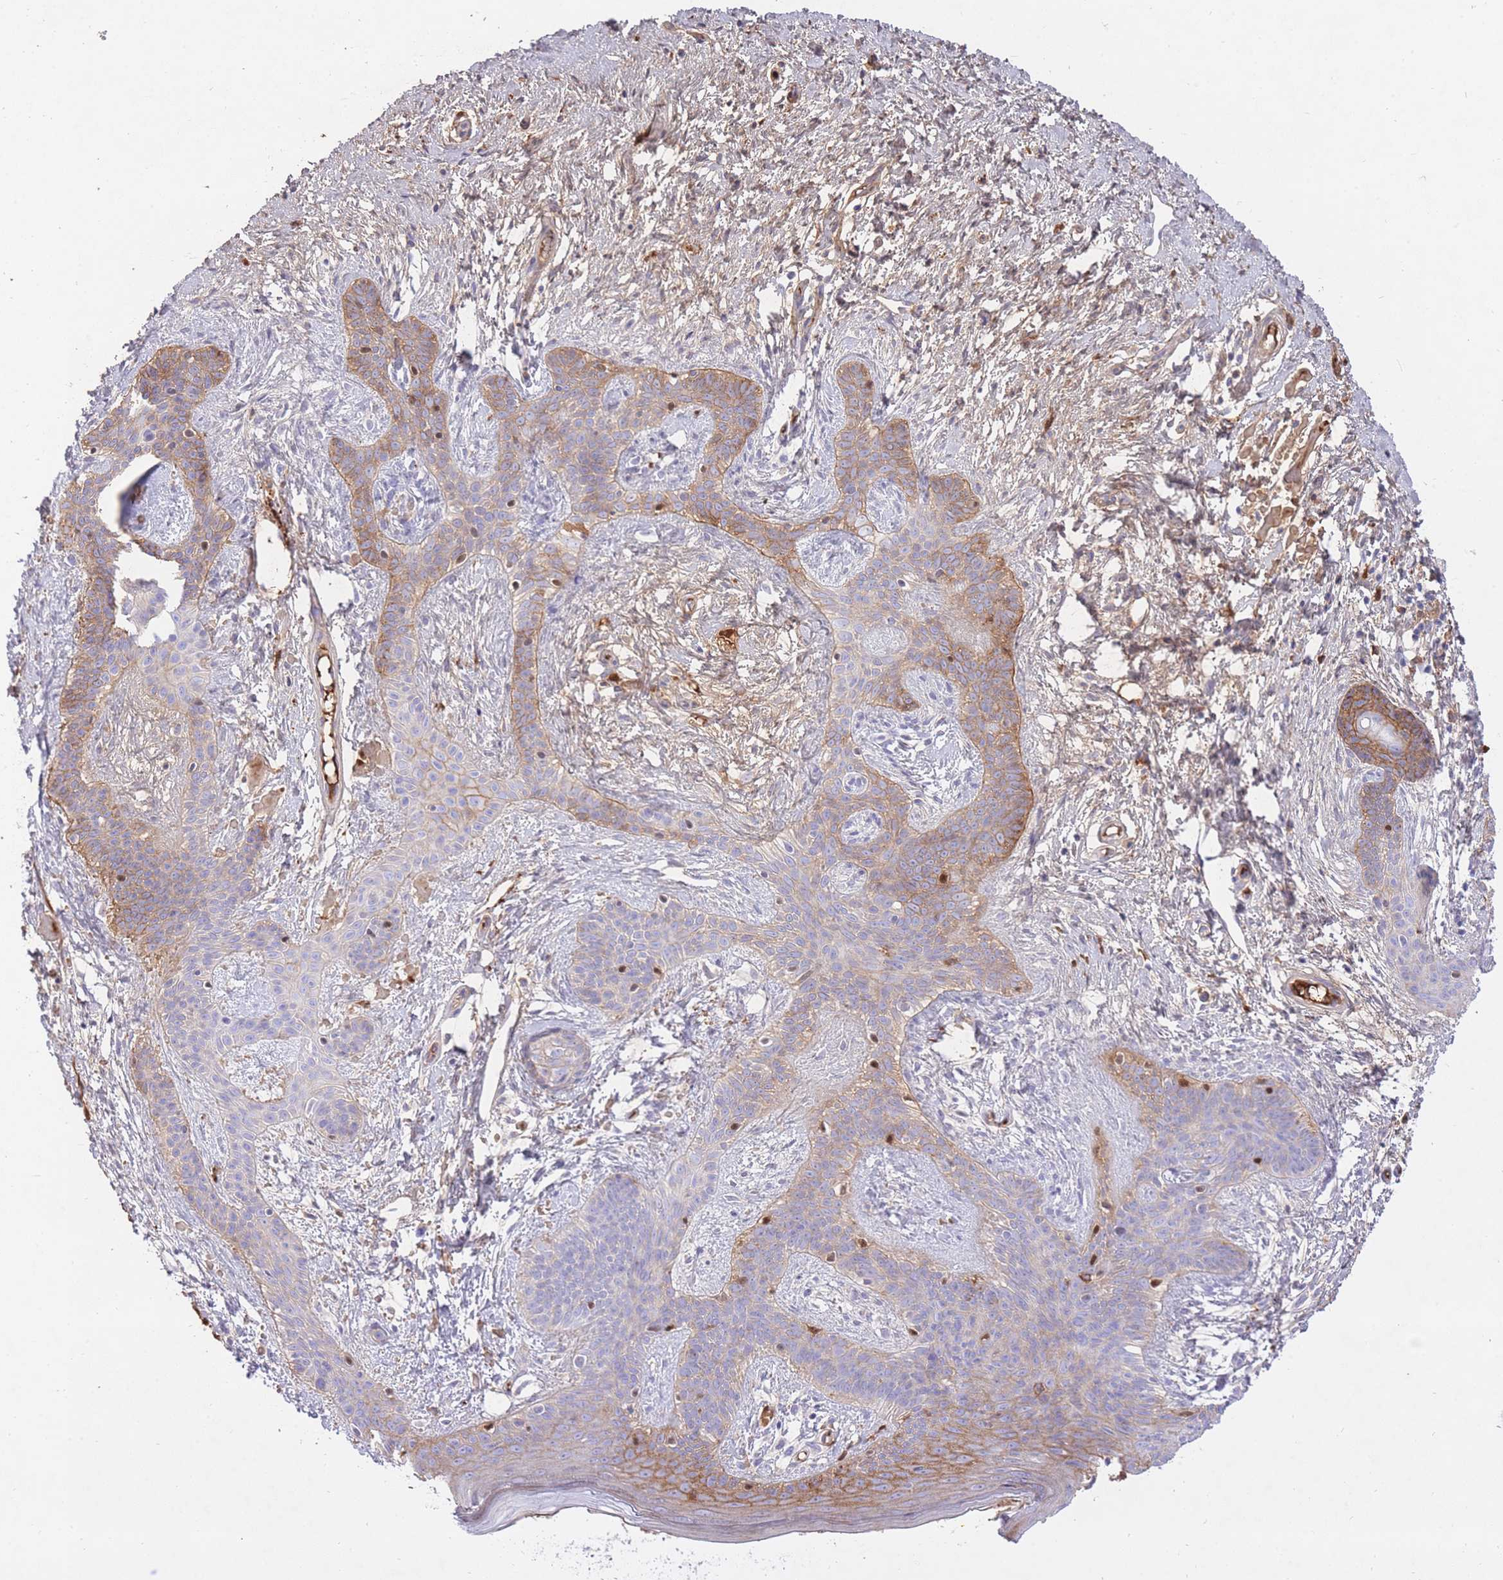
{"staining": {"intensity": "weak", "quantity": "<25%", "location": "cytoplasmic/membranous"}, "tissue": "skin cancer", "cell_type": "Tumor cells", "image_type": "cancer", "snomed": [{"axis": "morphology", "description": "Basal cell carcinoma"}, {"axis": "topography", "description": "Skin"}], "caption": "An IHC histopathology image of skin cancer (basal cell carcinoma) is shown. There is no staining in tumor cells of skin cancer (basal cell carcinoma). Nuclei are stained in blue.", "gene": "HRG", "patient": {"sex": "male", "age": 78}}